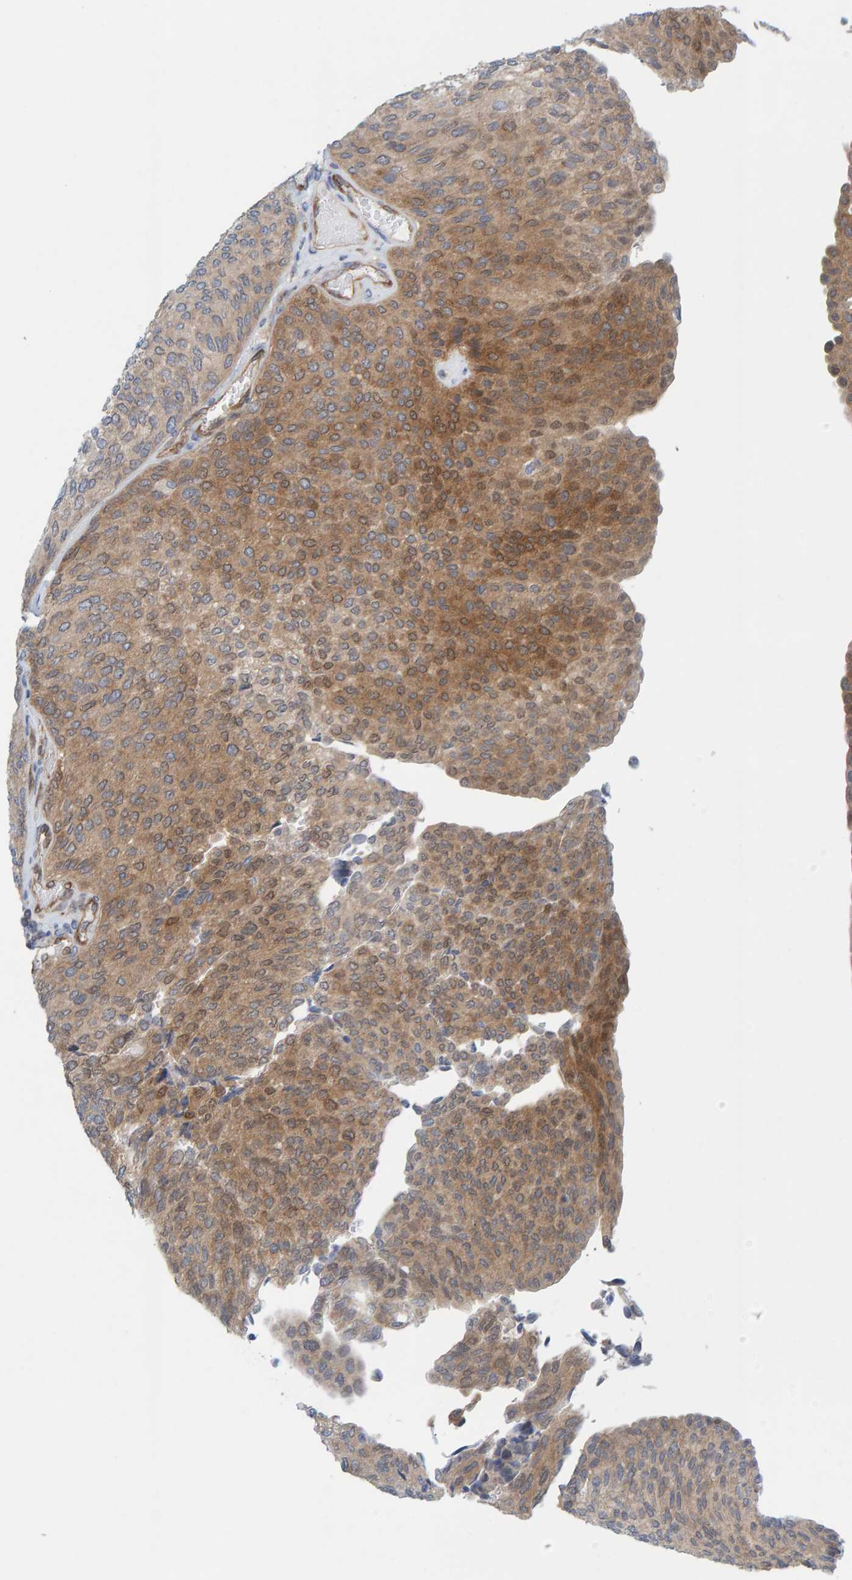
{"staining": {"intensity": "moderate", "quantity": ">75%", "location": "cytoplasmic/membranous"}, "tissue": "urothelial cancer", "cell_type": "Tumor cells", "image_type": "cancer", "snomed": [{"axis": "morphology", "description": "Urothelial carcinoma, Low grade"}, {"axis": "topography", "description": "Urinary bladder"}], "caption": "Protein staining of urothelial cancer tissue demonstrates moderate cytoplasmic/membranous expression in approximately >75% of tumor cells.", "gene": "PRKD2", "patient": {"sex": "female", "age": 79}}